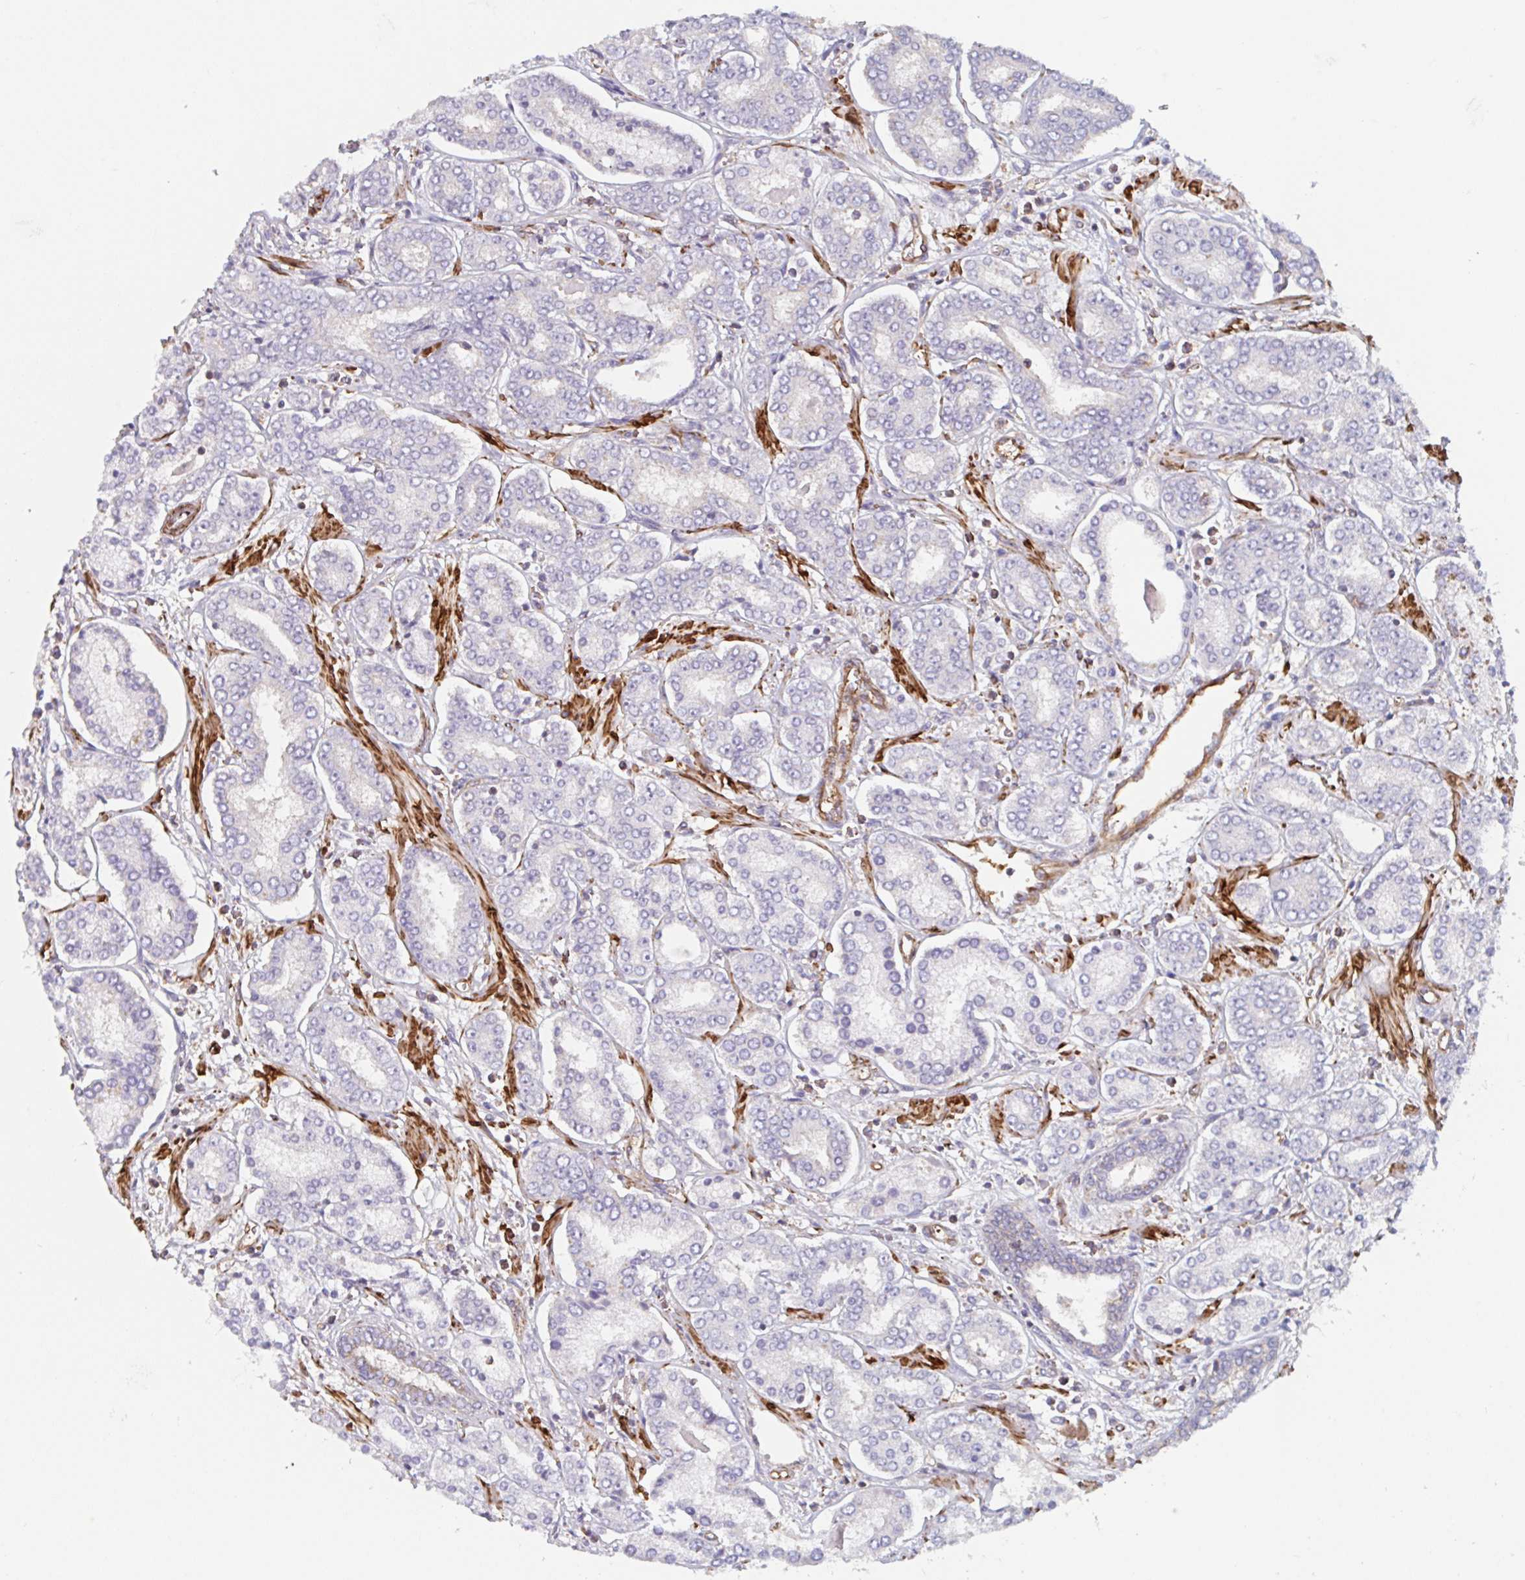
{"staining": {"intensity": "negative", "quantity": "none", "location": "none"}, "tissue": "prostate cancer", "cell_type": "Tumor cells", "image_type": "cancer", "snomed": [{"axis": "morphology", "description": "Adenocarcinoma, High grade"}, {"axis": "topography", "description": "Prostate"}], "caption": "A high-resolution image shows IHC staining of prostate high-grade adenocarcinoma, which demonstrates no significant positivity in tumor cells.", "gene": "SHISA7", "patient": {"sex": "male", "age": 72}}